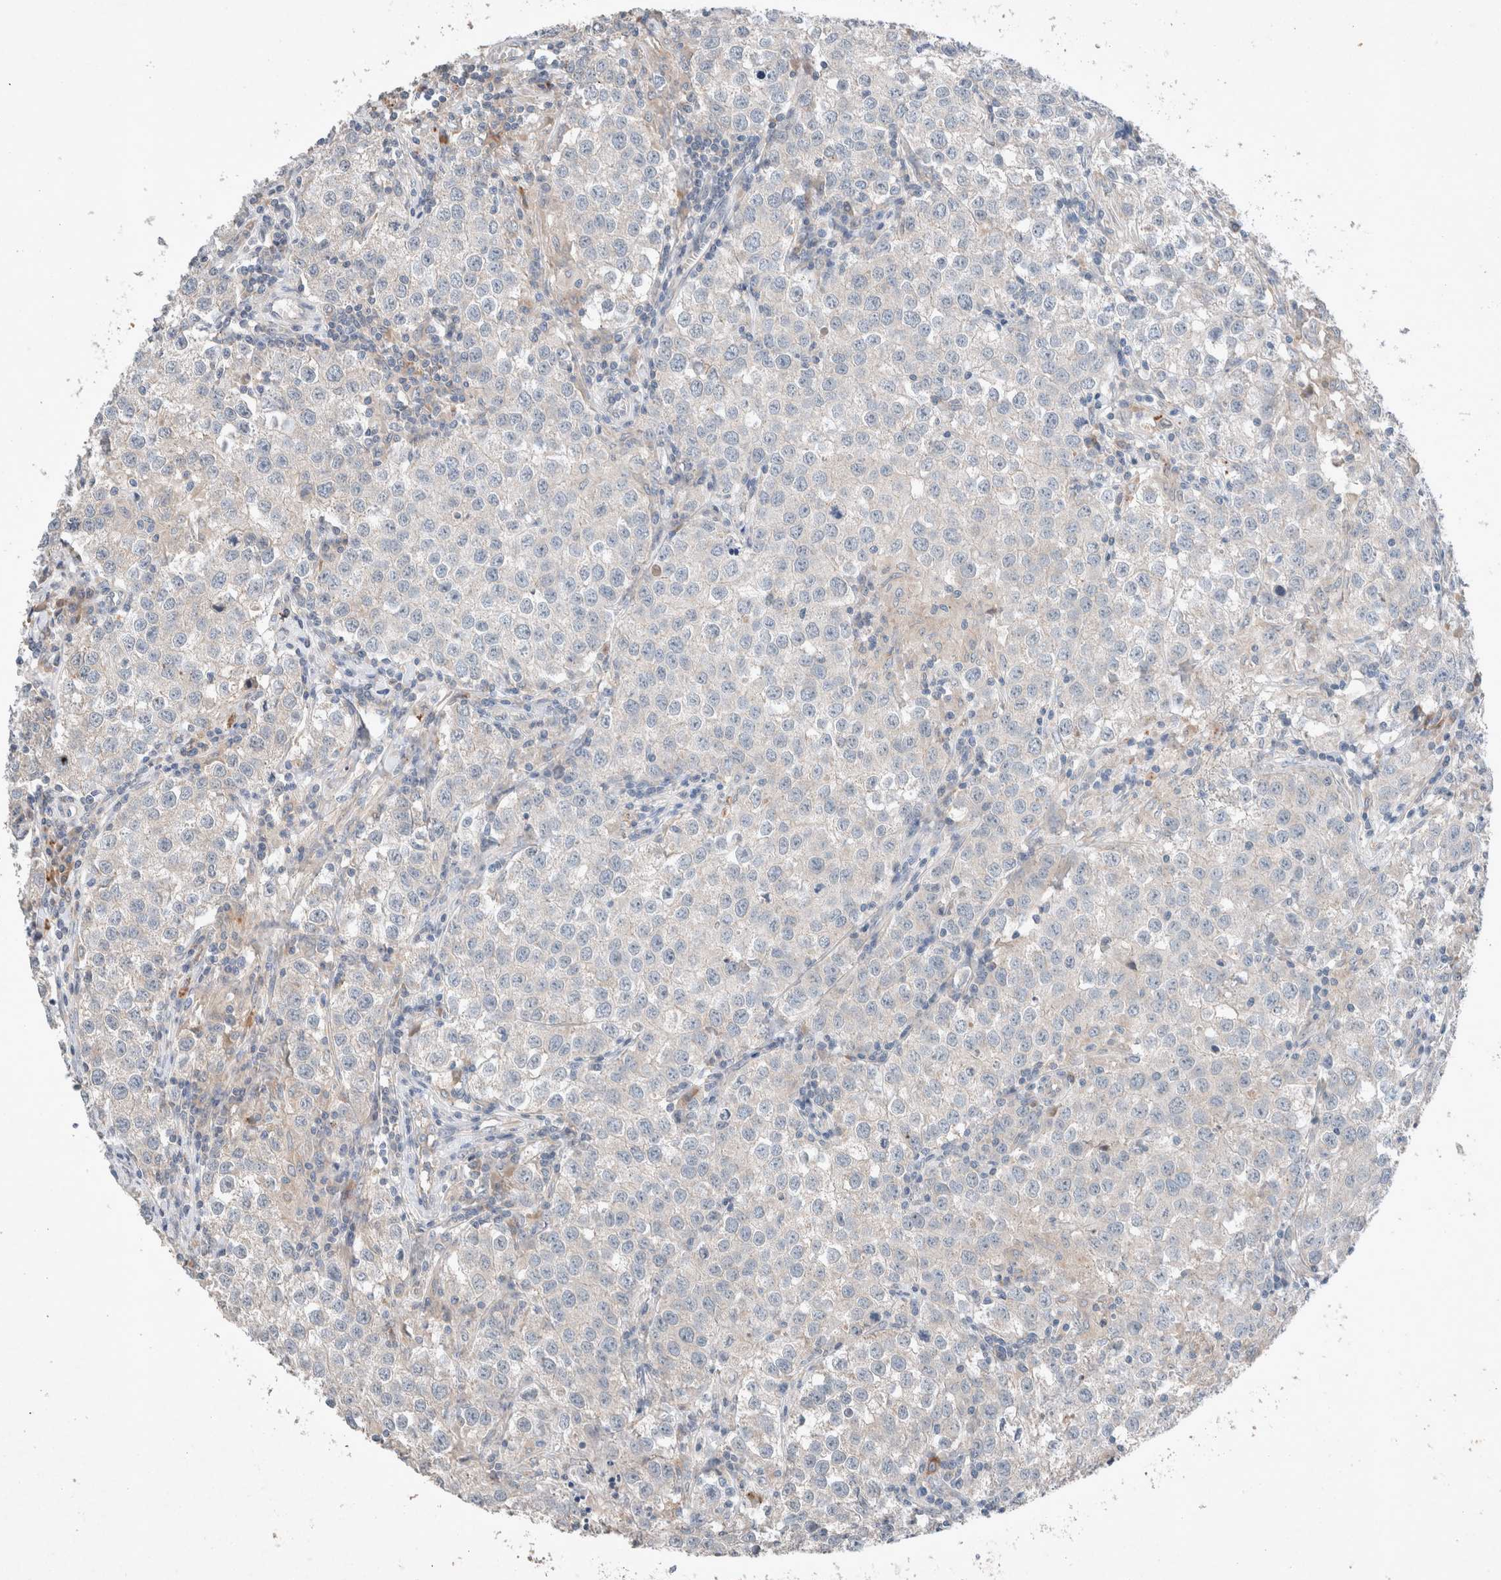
{"staining": {"intensity": "negative", "quantity": "none", "location": "none"}, "tissue": "testis cancer", "cell_type": "Tumor cells", "image_type": "cancer", "snomed": [{"axis": "morphology", "description": "Seminoma, NOS"}, {"axis": "morphology", "description": "Carcinoma, Embryonal, NOS"}, {"axis": "topography", "description": "Testis"}], "caption": "DAB (3,3'-diaminobenzidine) immunohistochemical staining of human testis embryonal carcinoma displays no significant positivity in tumor cells.", "gene": "UGCG", "patient": {"sex": "male", "age": 43}}